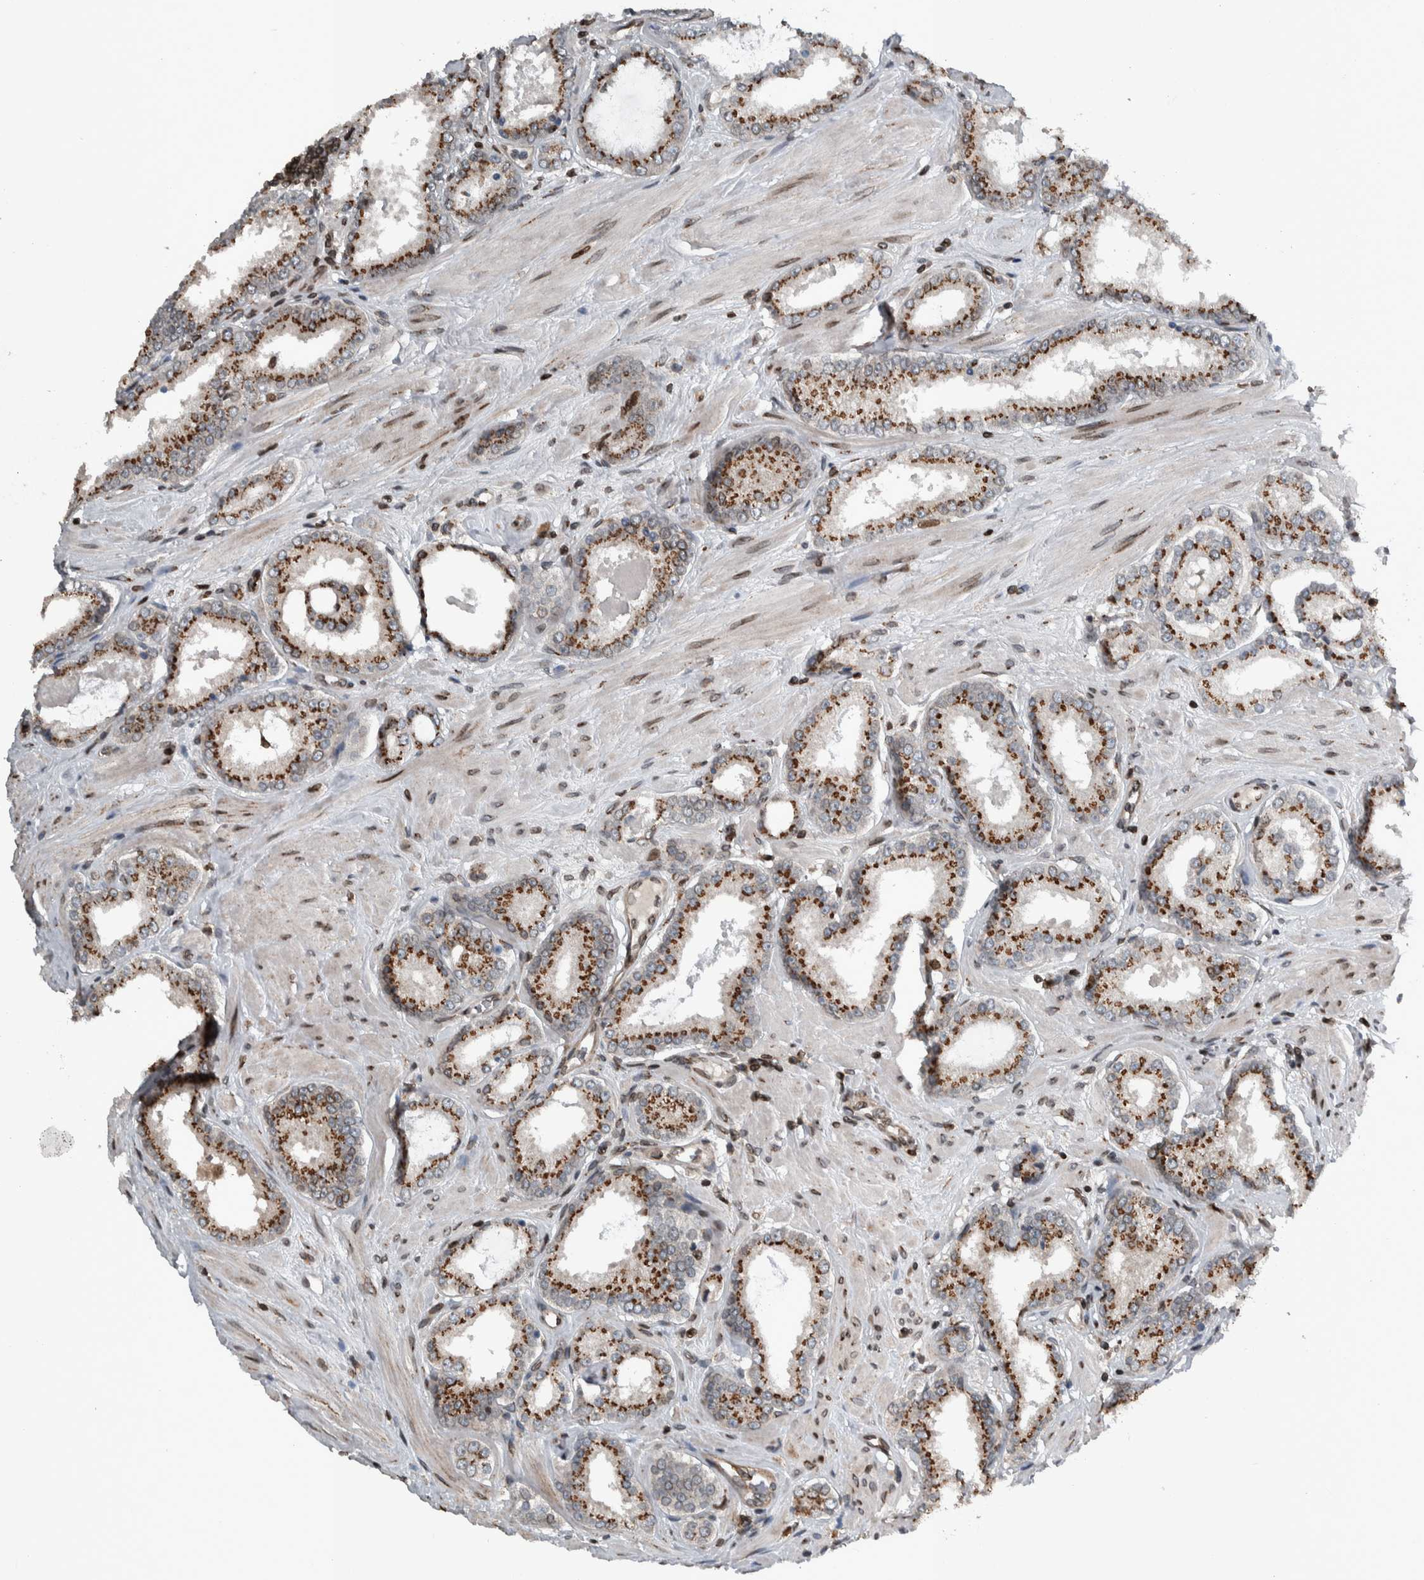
{"staining": {"intensity": "strong", "quantity": ">75%", "location": "cytoplasmic/membranous"}, "tissue": "prostate cancer", "cell_type": "Tumor cells", "image_type": "cancer", "snomed": [{"axis": "morphology", "description": "Adenocarcinoma, Low grade"}, {"axis": "topography", "description": "Prostate"}], "caption": "This is an image of IHC staining of prostate adenocarcinoma (low-grade), which shows strong positivity in the cytoplasmic/membranous of tumor cells.", "gene": "FAM135B", "patient": {"sex": "male", "age": 62}}